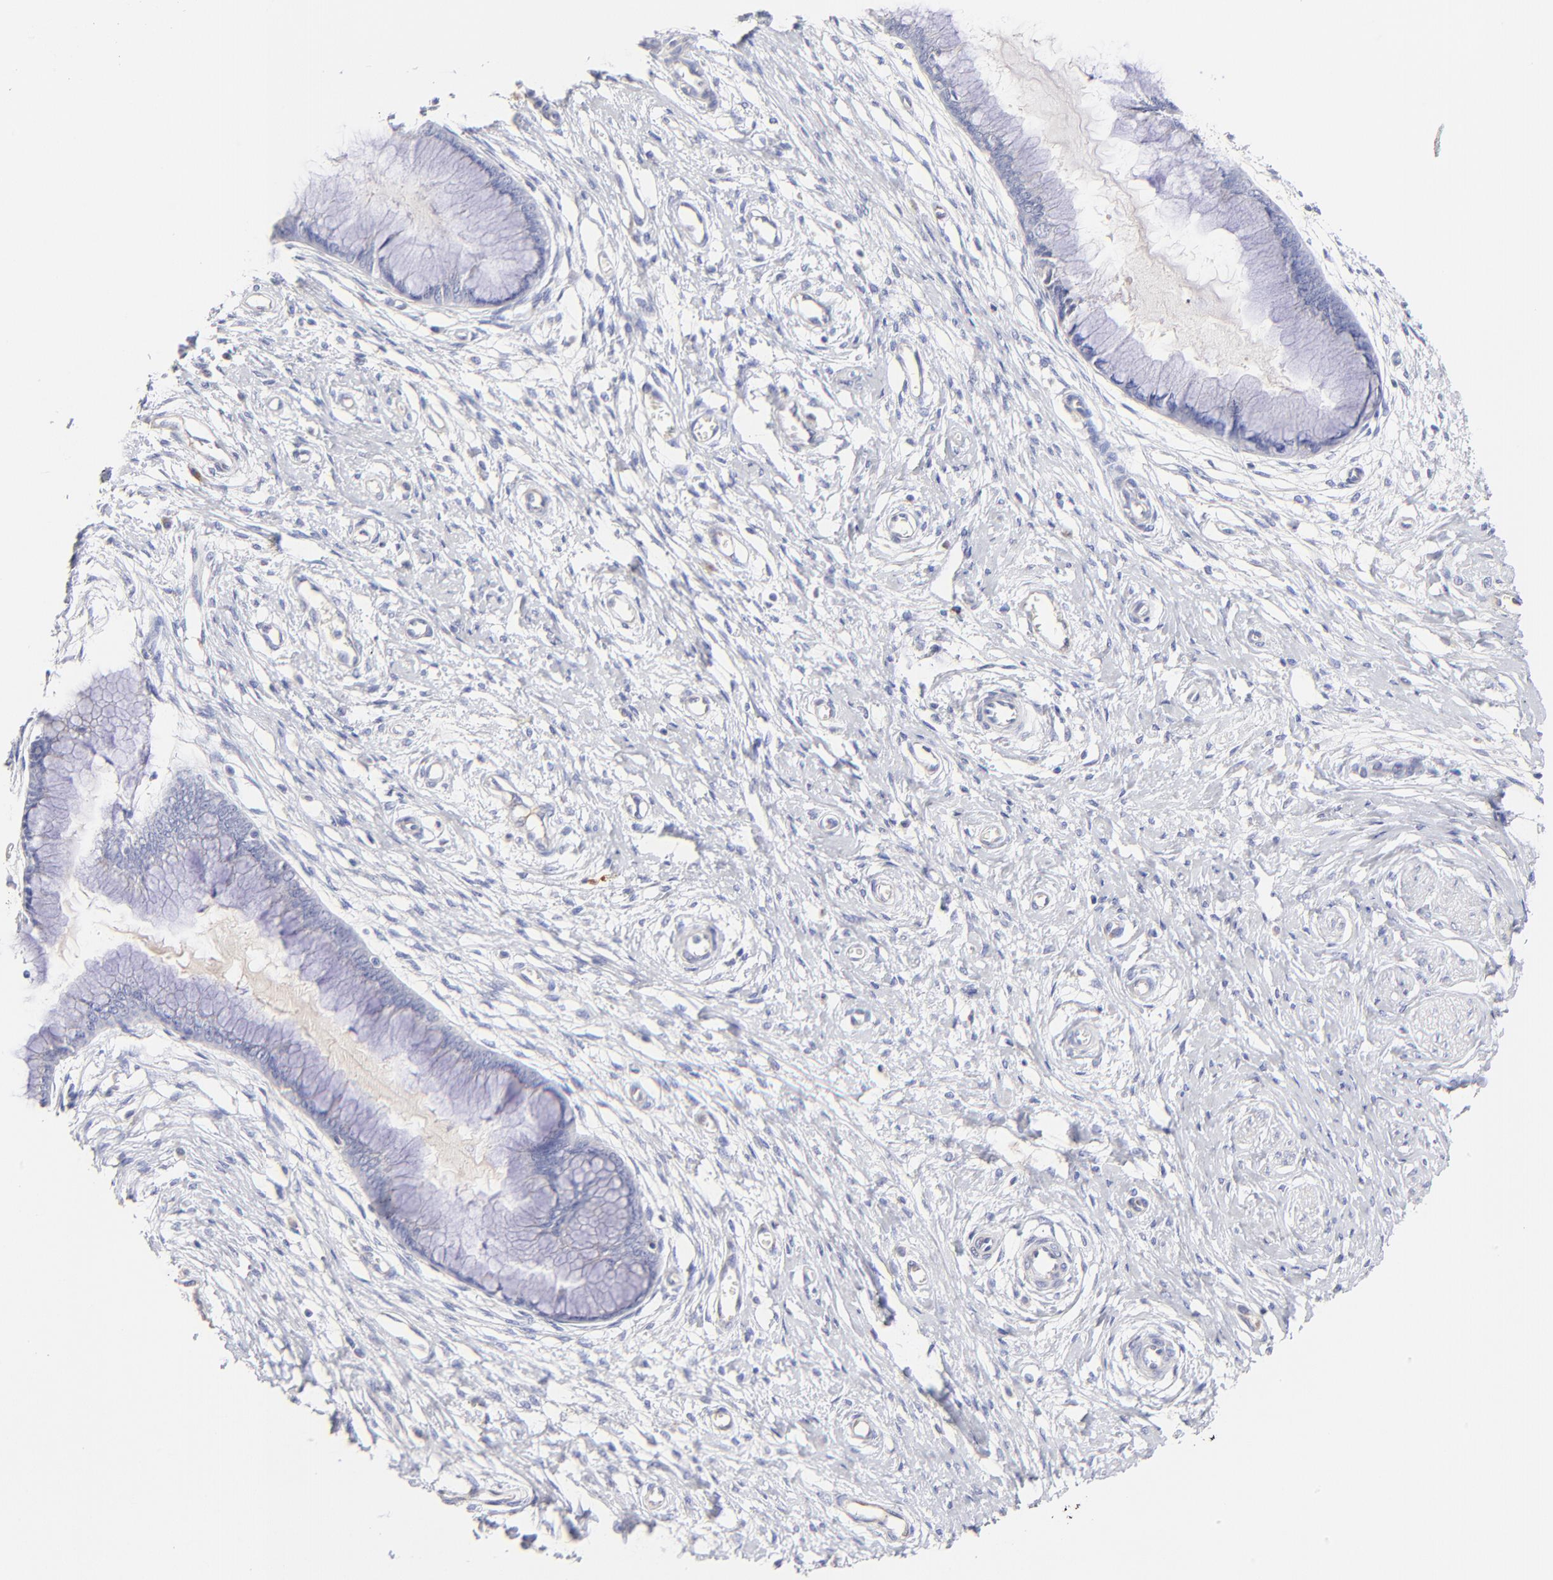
{"staining": {"intensity": "negative", "quantity": "none", "location": "none"}, "tissue": "cervix", "cell_type": "Glandular cells", "image_type": "normal", "snomed": [{"axis": "morphology", "description": "Normal tissue, NOS"}, {"axis": "topography", "description": "Cervix"}], "caption": "IHC of normal cervix exhibits no positivity in glandular cells. (DAB immunohistochemistry (IHC) visualized using brightfield microscopy, high magnification).", "gene": "ASB9", "patient": {"sex": "female", "age": 55}}